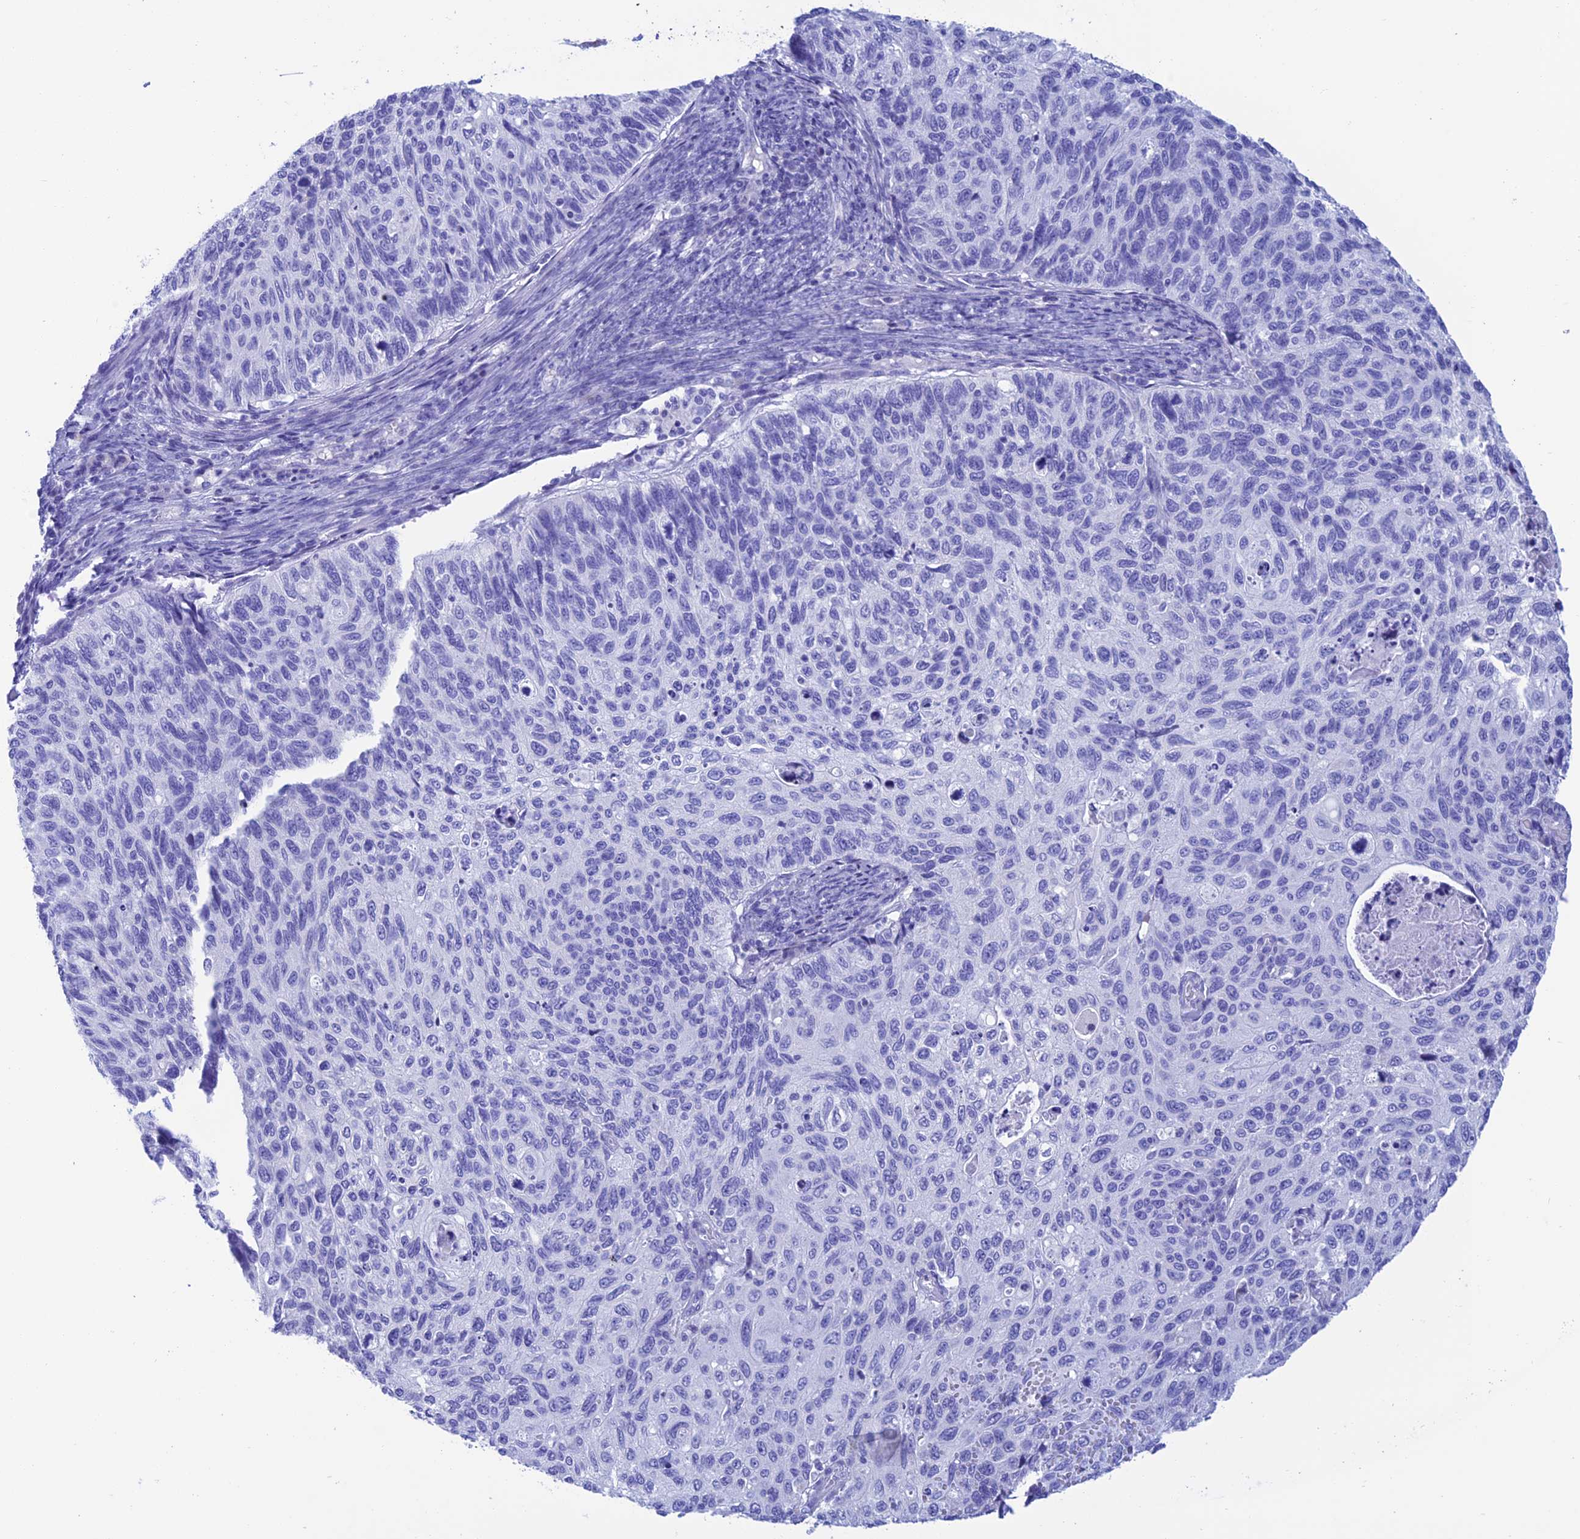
{"staining": {"intensity": "negative", "quantity": "none", "location": "none"}, "tissue": "cervical cancer", "cell_type": "Tumor cells", "image_type": "cancer", "snomed": [{"axis": "morphology", "description": "Squamous cell carcinoma, NOS"}, {"axis": "topography", "description": "Cervix"}], "caption": "This is an immunohistochemistry (IHC) histopathology image of cervical squamous cell carcinoma. There is no staining in tumor cells.", "gene": "NXPE4", "patient": {"sex": "female", "age": 70}}